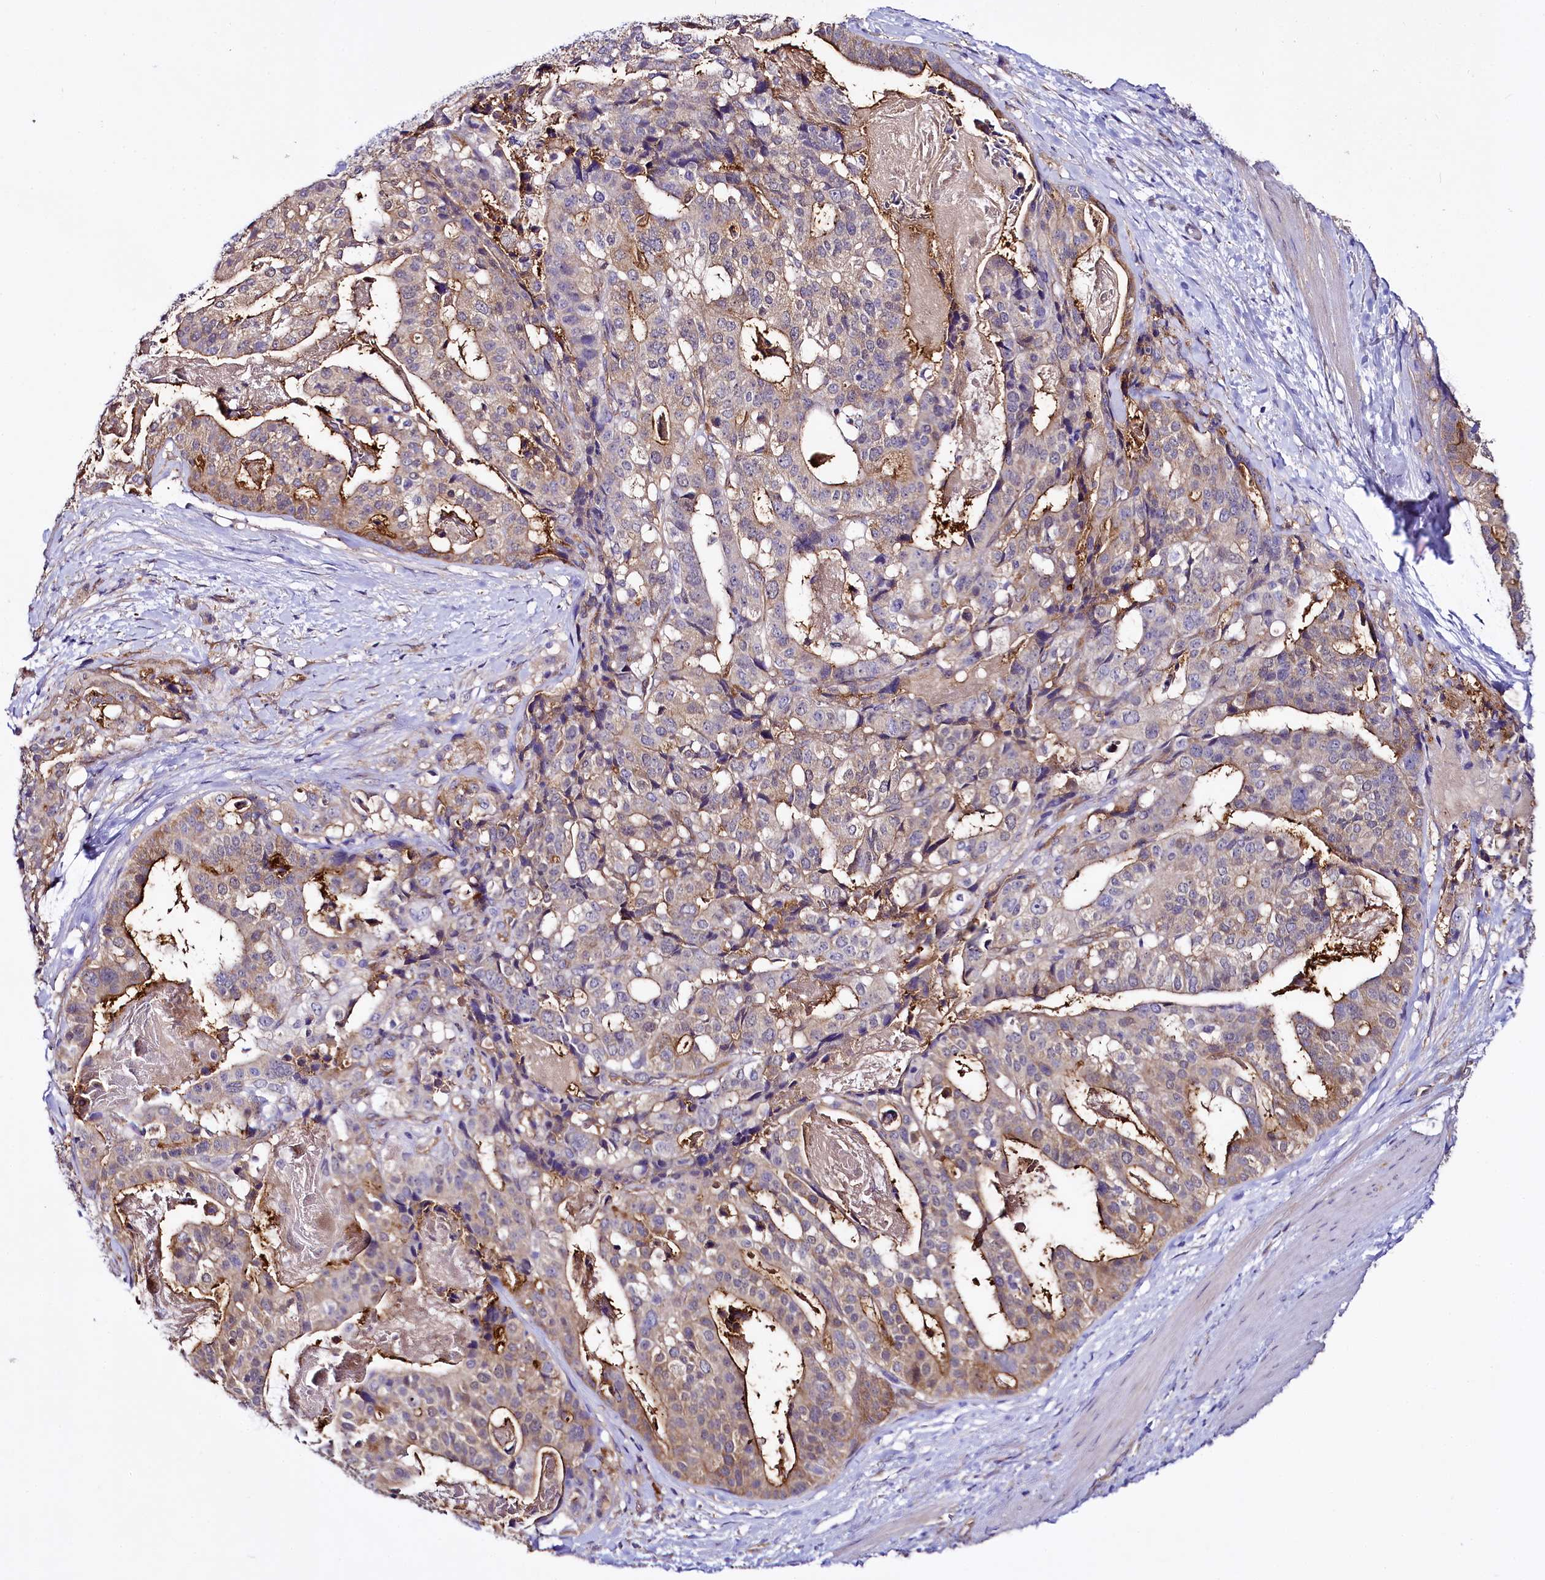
{"staining": {"intensity": "moderate", "quantity": ">75%", "location": "cytoplasmic/membranous"}, "tissue": "stomach cancer", "cell_type": "Tumor cells", "image_type": "cancer", "snomed": [{"axis": "morphology", "description": "Adenocarcinoma, NOS"}, {"axis": "topography", "description": "Stomach"}], "caption": "Stomach adenocarcinoma tissue displays moderate cytoplasmic/membranous staining in about >75% of tumor cells The staining was performed using DAB, with brown indicating positive protein expression. Nuclei are stained blue with hematoxylin.", "gene": "STXBP1", "patient": {"sex": "male", "age": 48}}